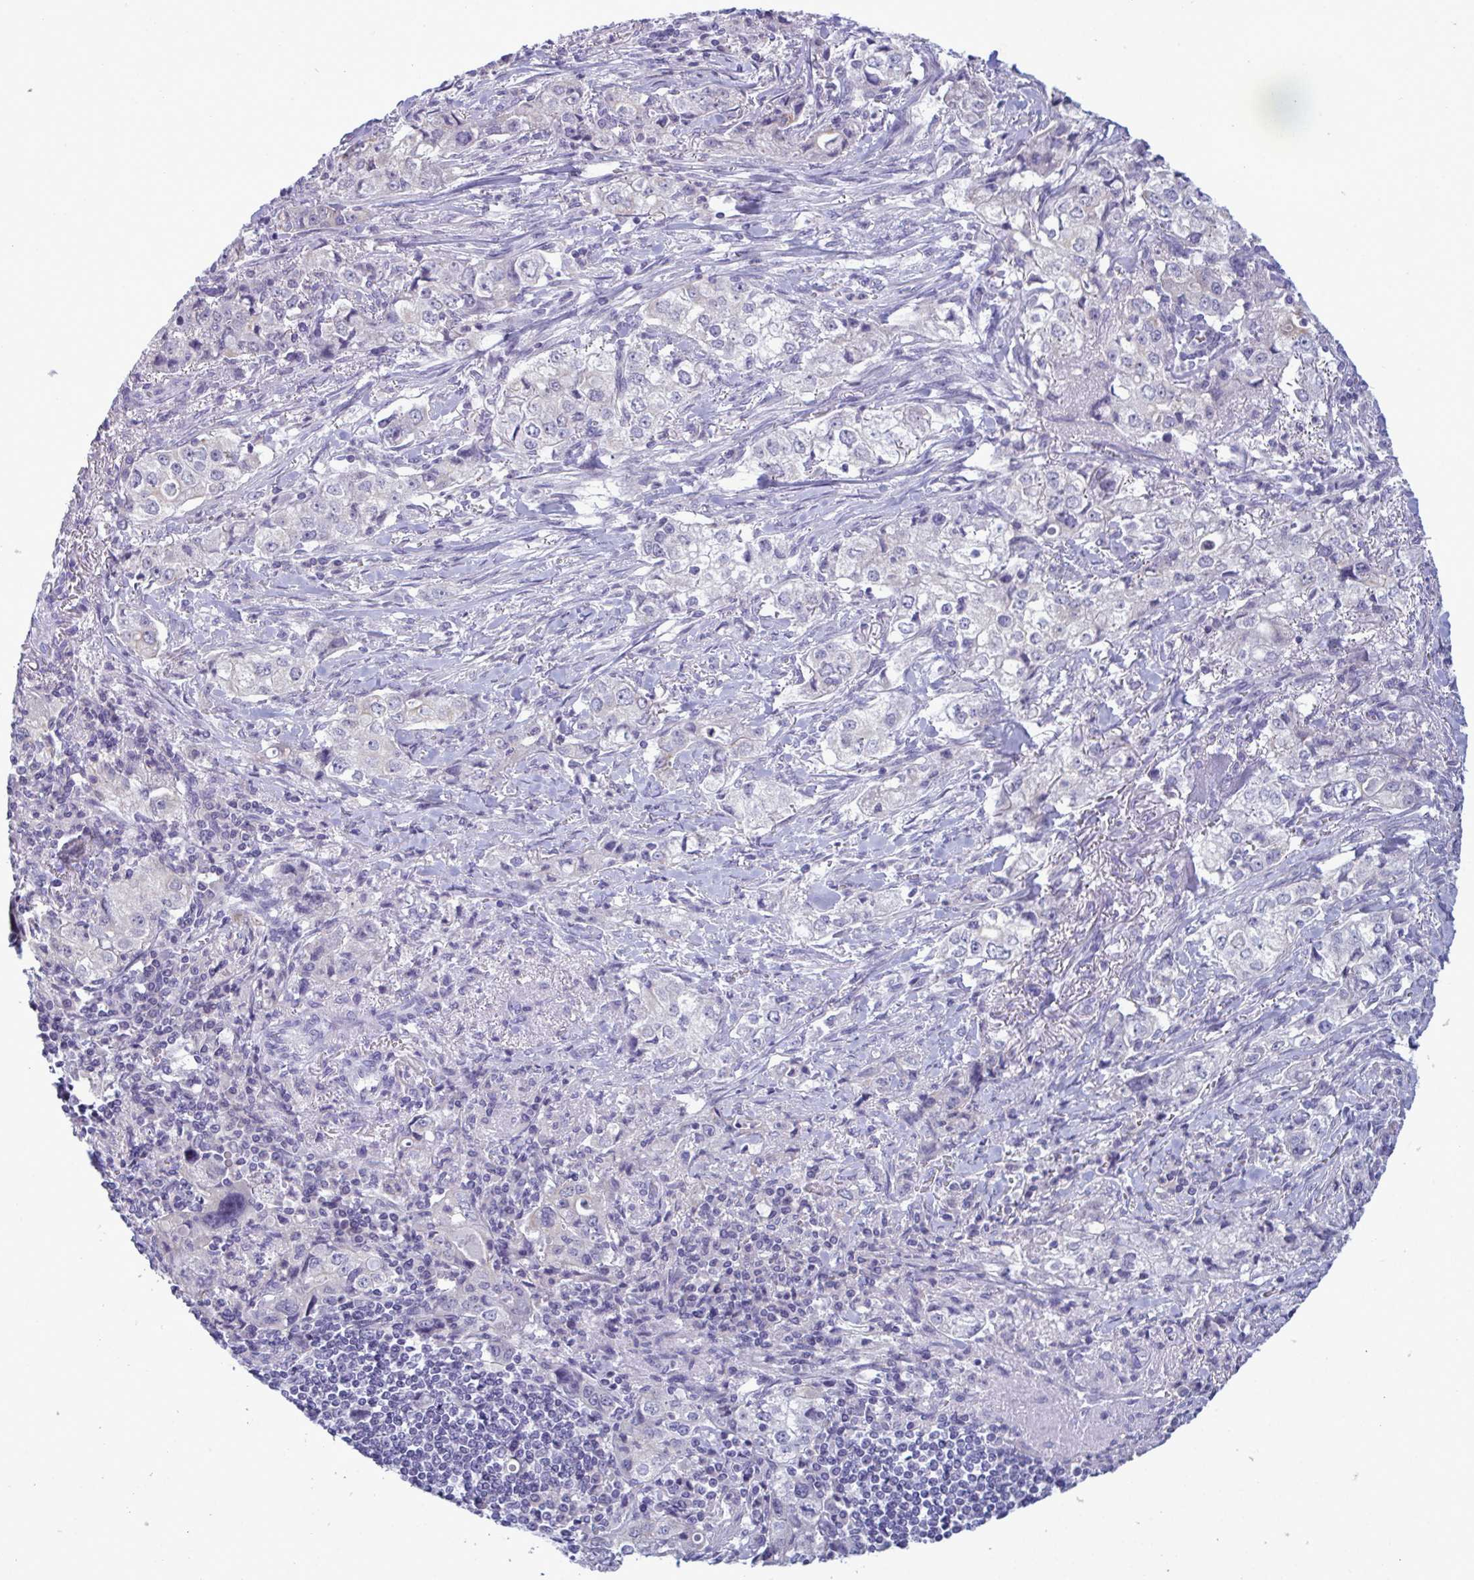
{"staining": {"intensity": "negative", "quantity": "none", "location": "none"}, "tissue": "stomach cancer", "cell_type": "Tumor cells", "image_type": "cancer", "snomed": [{"axis": "morphology", "description": "Adenocarcinoma, NOS"}, {"axis": "topography", "description": "Stomach, upper"}], "caption": "A micrograph of human stomach adenocarcinoma is negative for staining in tumor cells.", "gene": "TENT5D", "patient": {"sex": "male", "age": 75}}